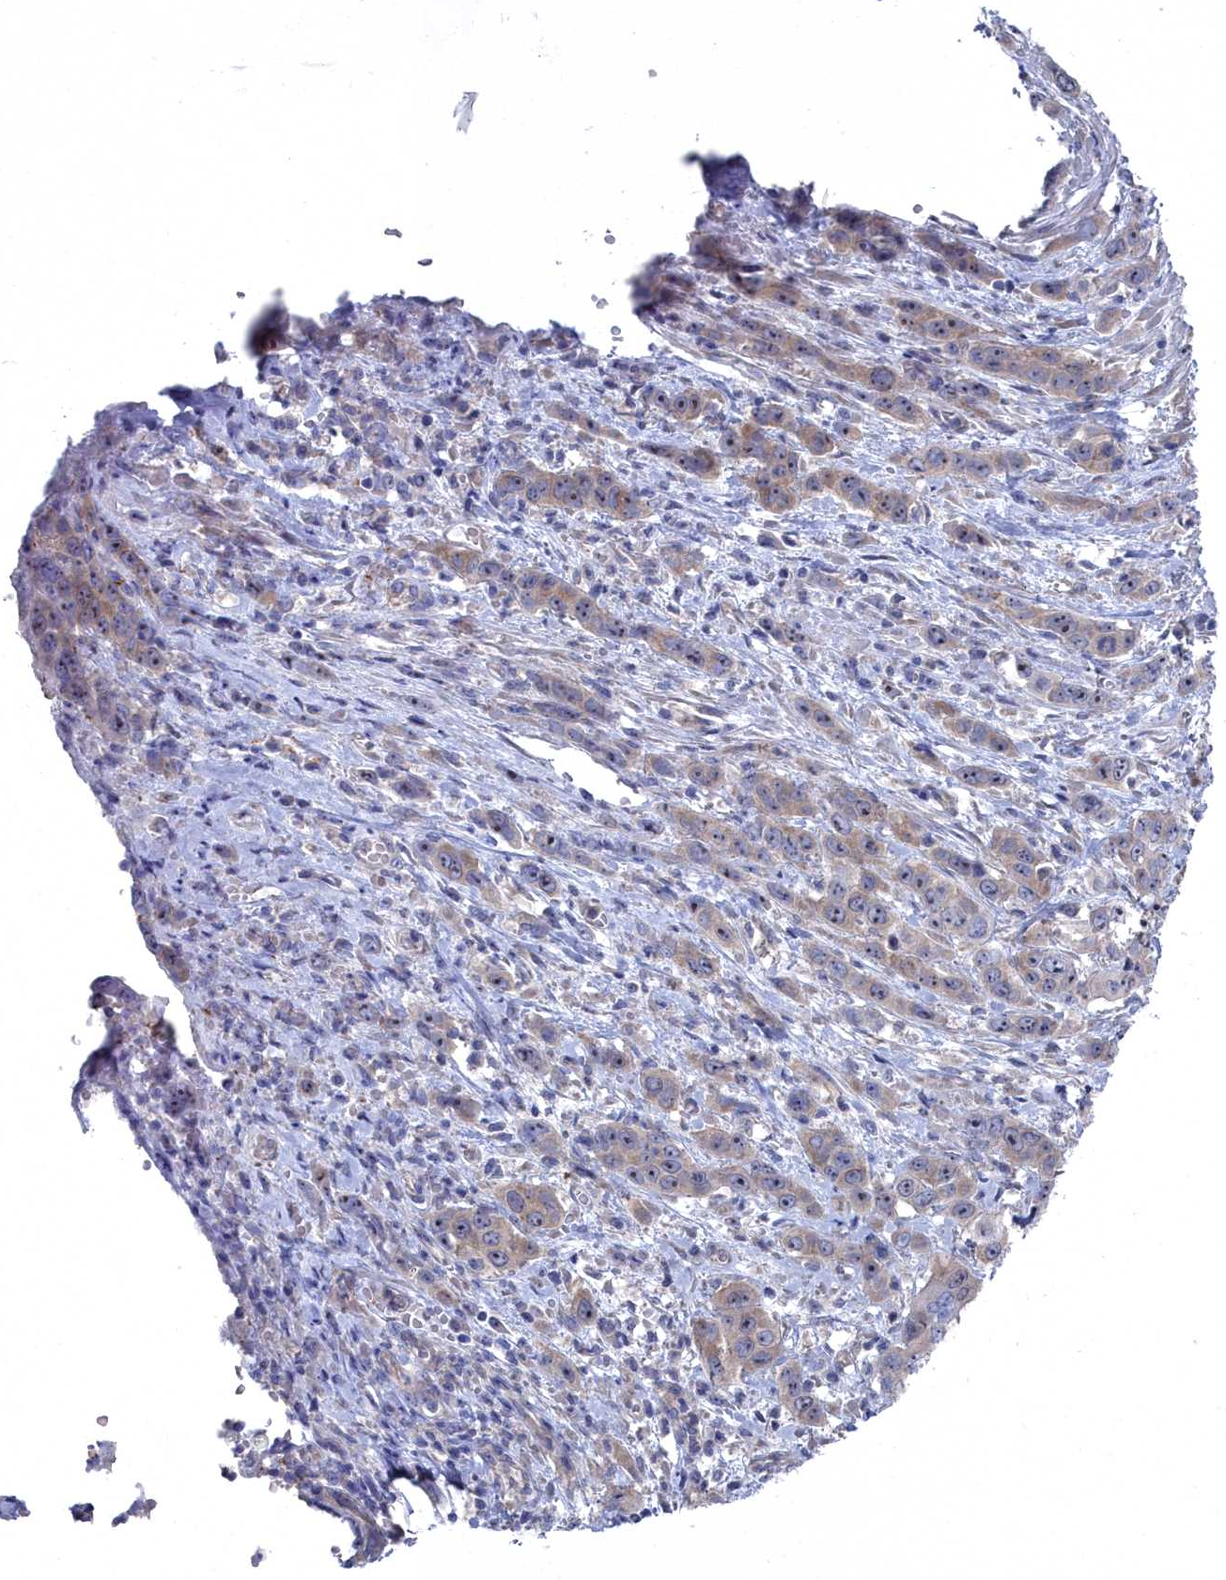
{"staining": {"intensity": "weak", "quantity": ">75%", "location": "cytoplasmic/membranous"}, "tissue": "stomach cancer", "cell_type": "Tumor cells", "image_type": "cancer", "snomed": [{"axis": "morphology", "description": "Adenocarcinoma, NOS"}, {"axis": "topography", "description": "Stomach, upper"}], "caption": "Protein analysis of stomach adenocarcinoma tissue reveals weak cytoplasmic/membranous staining in about >75% of tumor cells.", "gene": "CCDC149", "patient": {"sex": "male", "age": 62}}